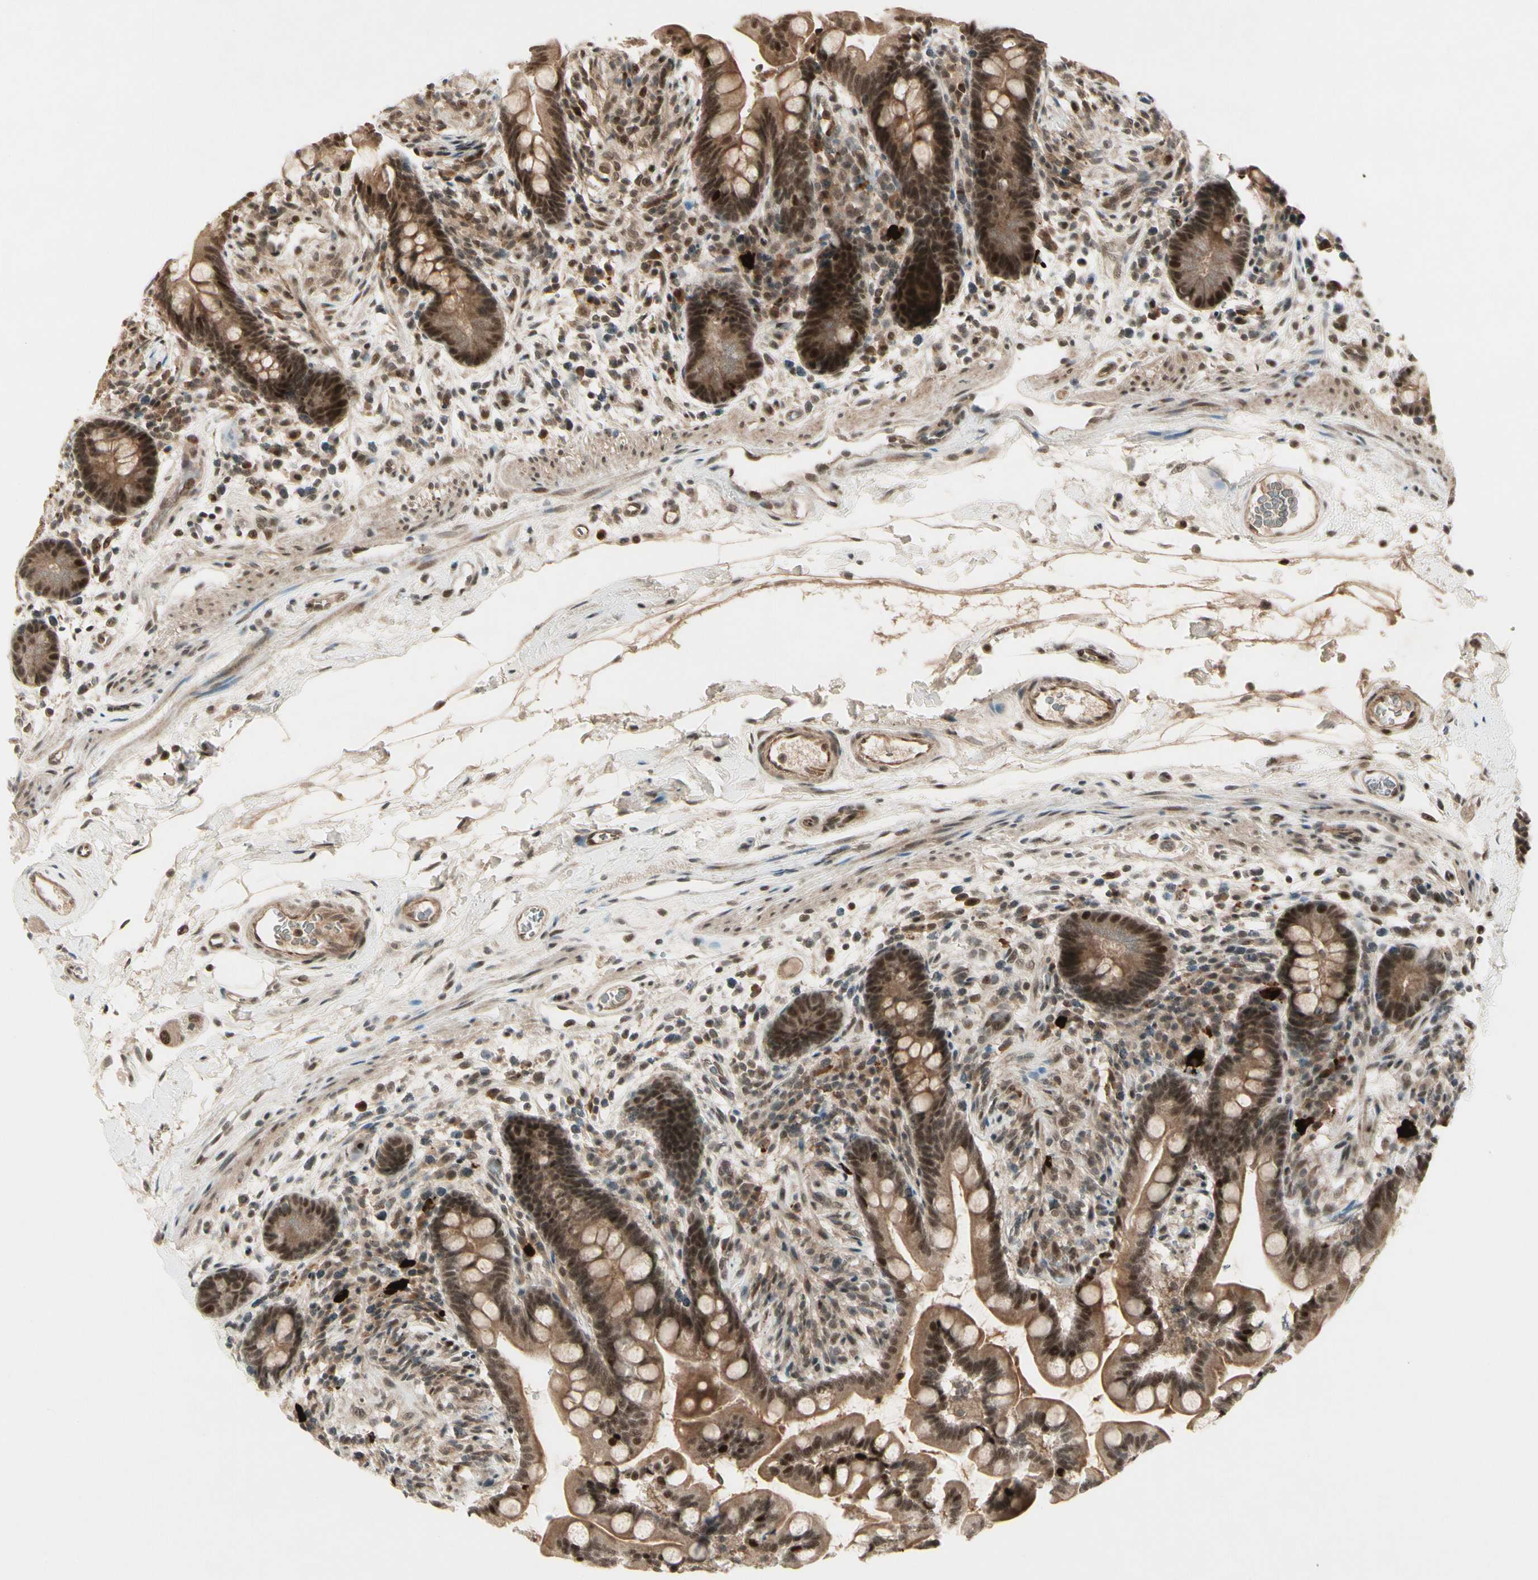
{"staining": {"intensity": "moderate", "quantity": ">75%", "location": "cytoplasmic/membranous,nuclear"}, "tissue": "colon", "cell_type": "Endothelial cells", "image_type": "normal", "snomed": [{"axis": "morphology", "description": "Normal tissue, NOS"}, {"axis": "topography", "description": "Colon"}], "caption": "Immunohistochemical staining of normal human colon exhibits >75% levels of moderate cytoplasmic/membranous,nuclear protein expression in approximately >75% of endothelial cells.", "gene": "CDK11A", "patient": {"sex": "male", "age": 73}}